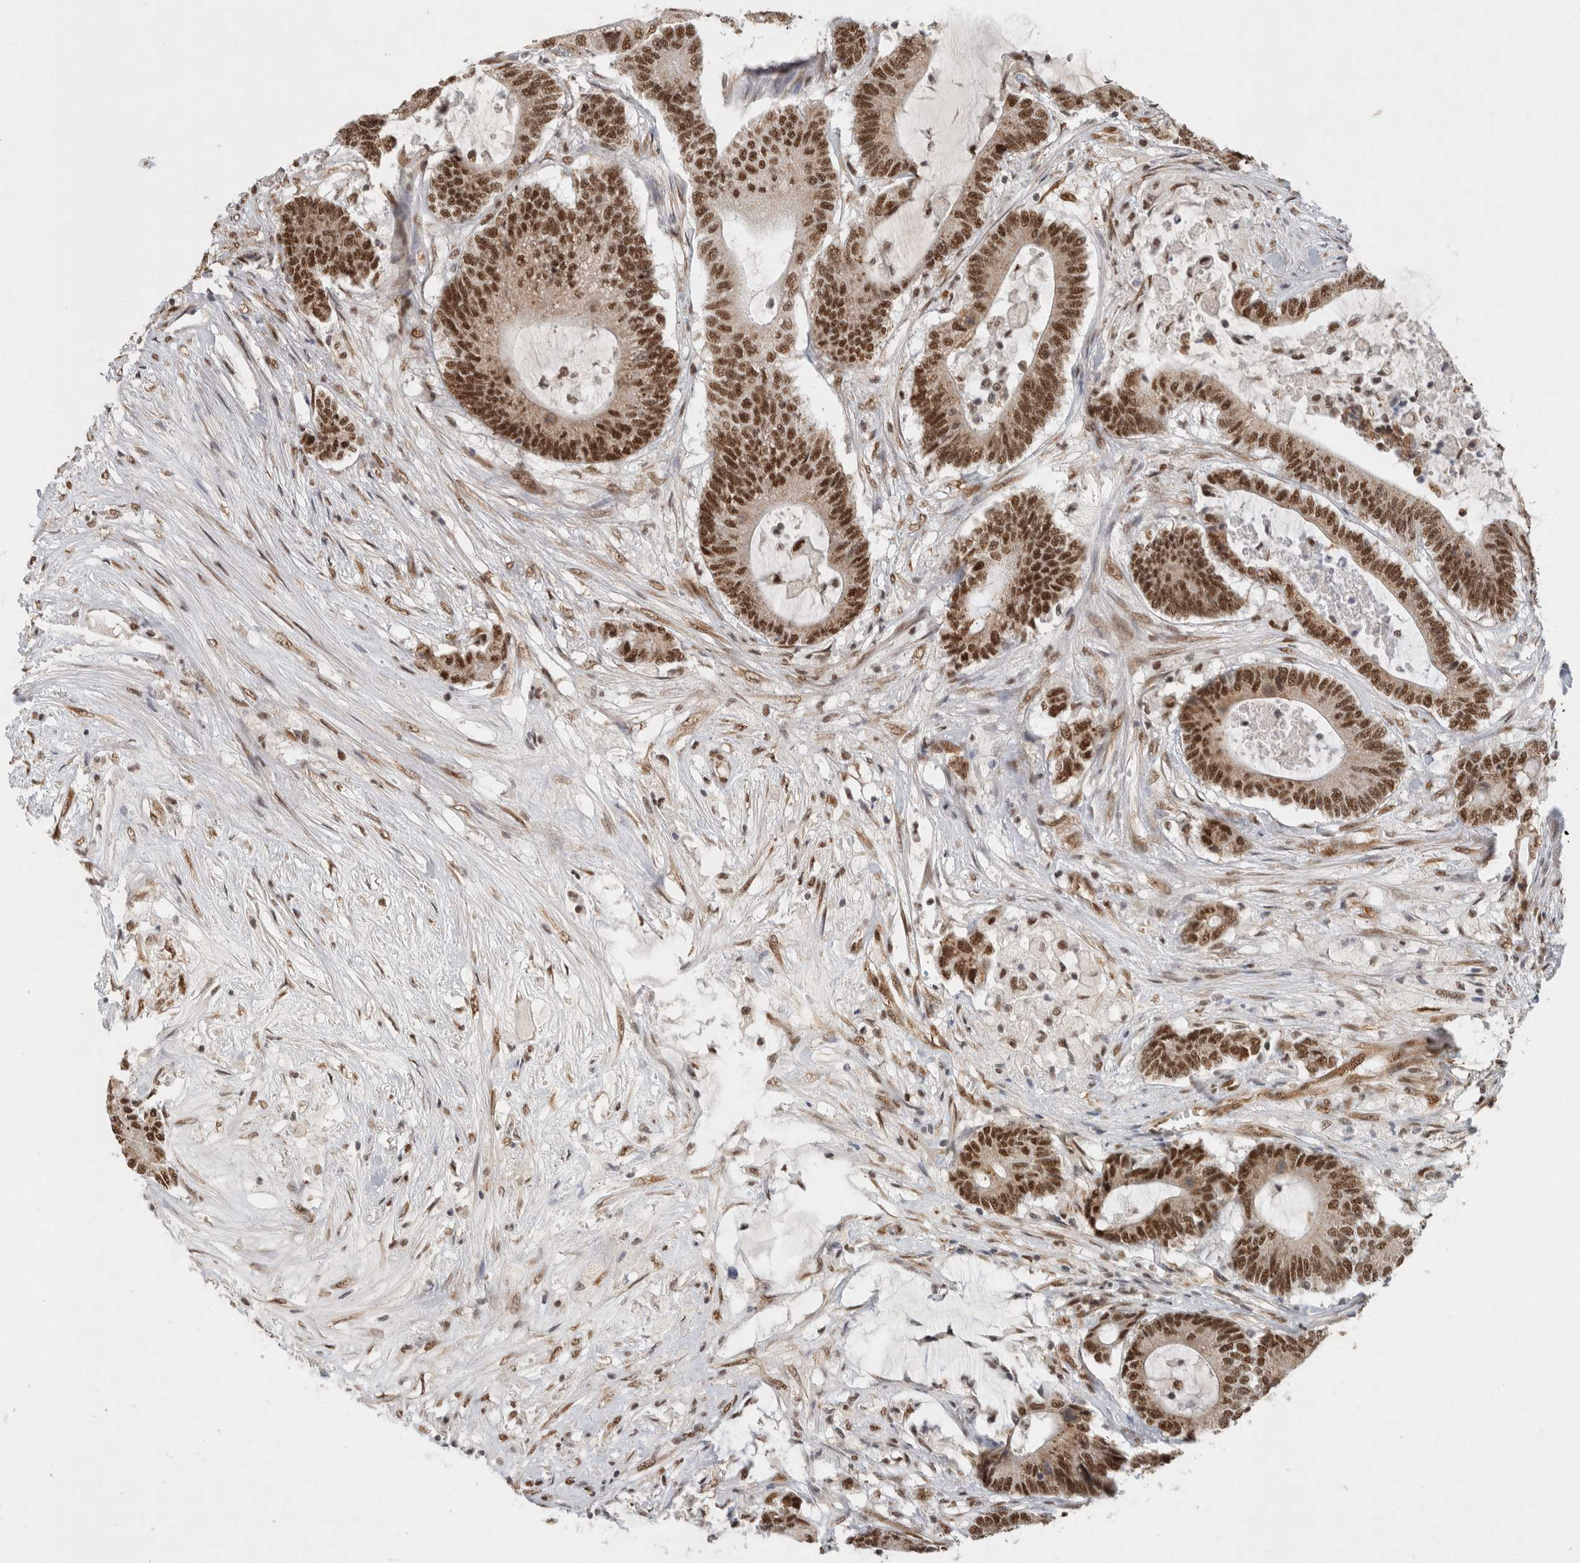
{"staining": {"intensity": "strong", "quantity": ">75%", "location": "nuclear"}, "tissue": "colorectal cancer", "cell_type": "Tumor cells", "image_type": "cancer", "snomed": [{"axis": "morphology", "description": "Adenocarcinoma, NOS"}, {"axis": "topography", "description": "Colon"}], "caption": "Colorectal adenocarcinoma tissue shows strong nuclear expression in approximately >75% of tumor cells, visualized by immunohistochemistry. (Brightfield microscopy of DAB IHC at high magnification).", "gene": "DDX42", "patient": {"sex": "female", "age": 84}}